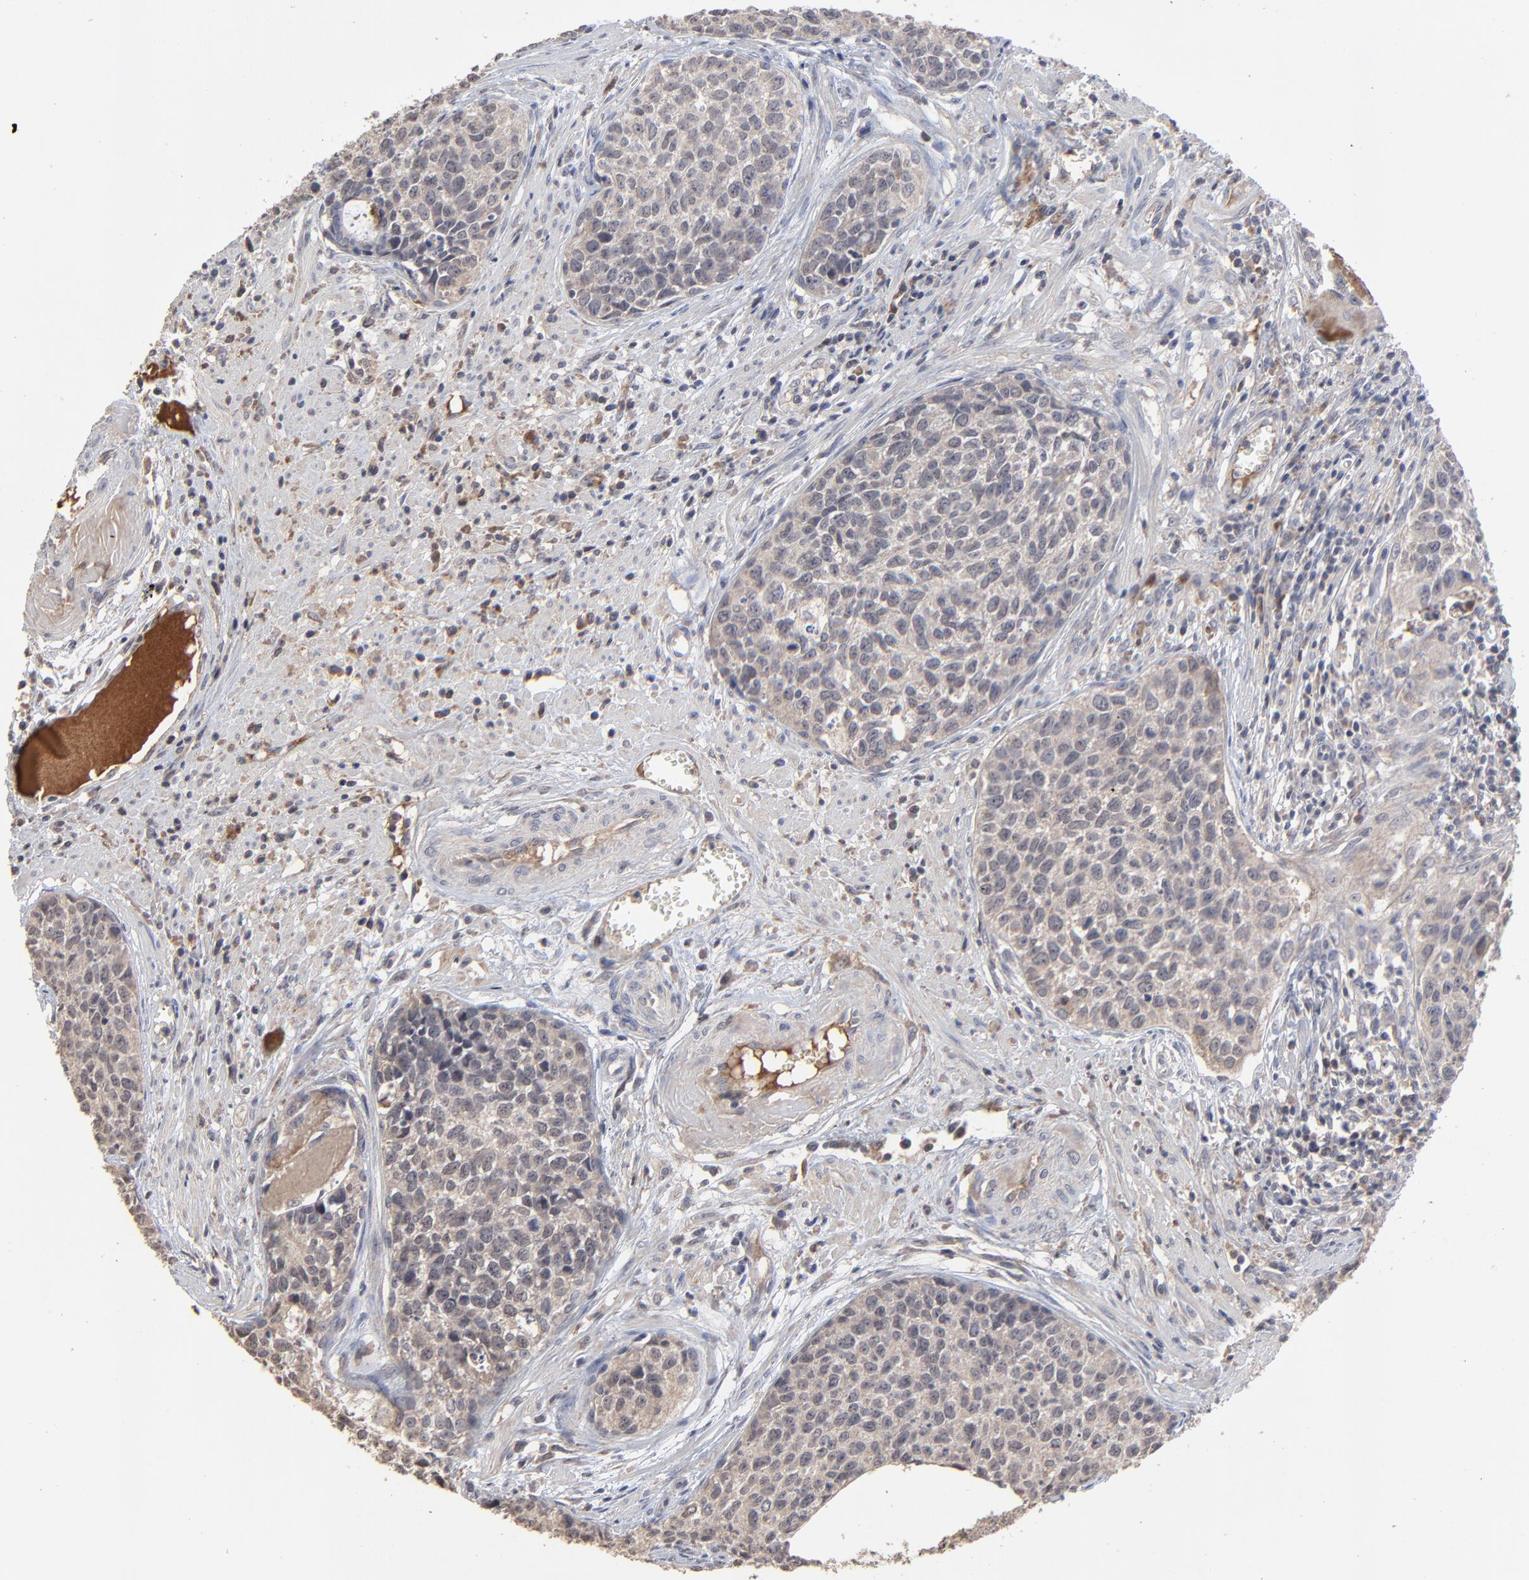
{"staining": {"intensity": "weak", "quantity": ">75%", "location": "cytoplasmic/membranous"}, "tissue": "urothelial cancer", "cell_type": "Tumor cells", "image_type": "cancer", "snomed": [{"axis": "morphology", "description": "Urothelial carcinoma, High grade"}, {"axis": "topography", "description": "Urinary bladder"}], "caption": "Weak cytoplasmic/membranous protein staining is seen in approximately >75% of tumor cells in high-grade urothelial carcinoma. The protein is shown in brown color, while the nuclei are stained blue.", "gene": "VPREB3", "patient": {"sex": "male", "age": 81}}